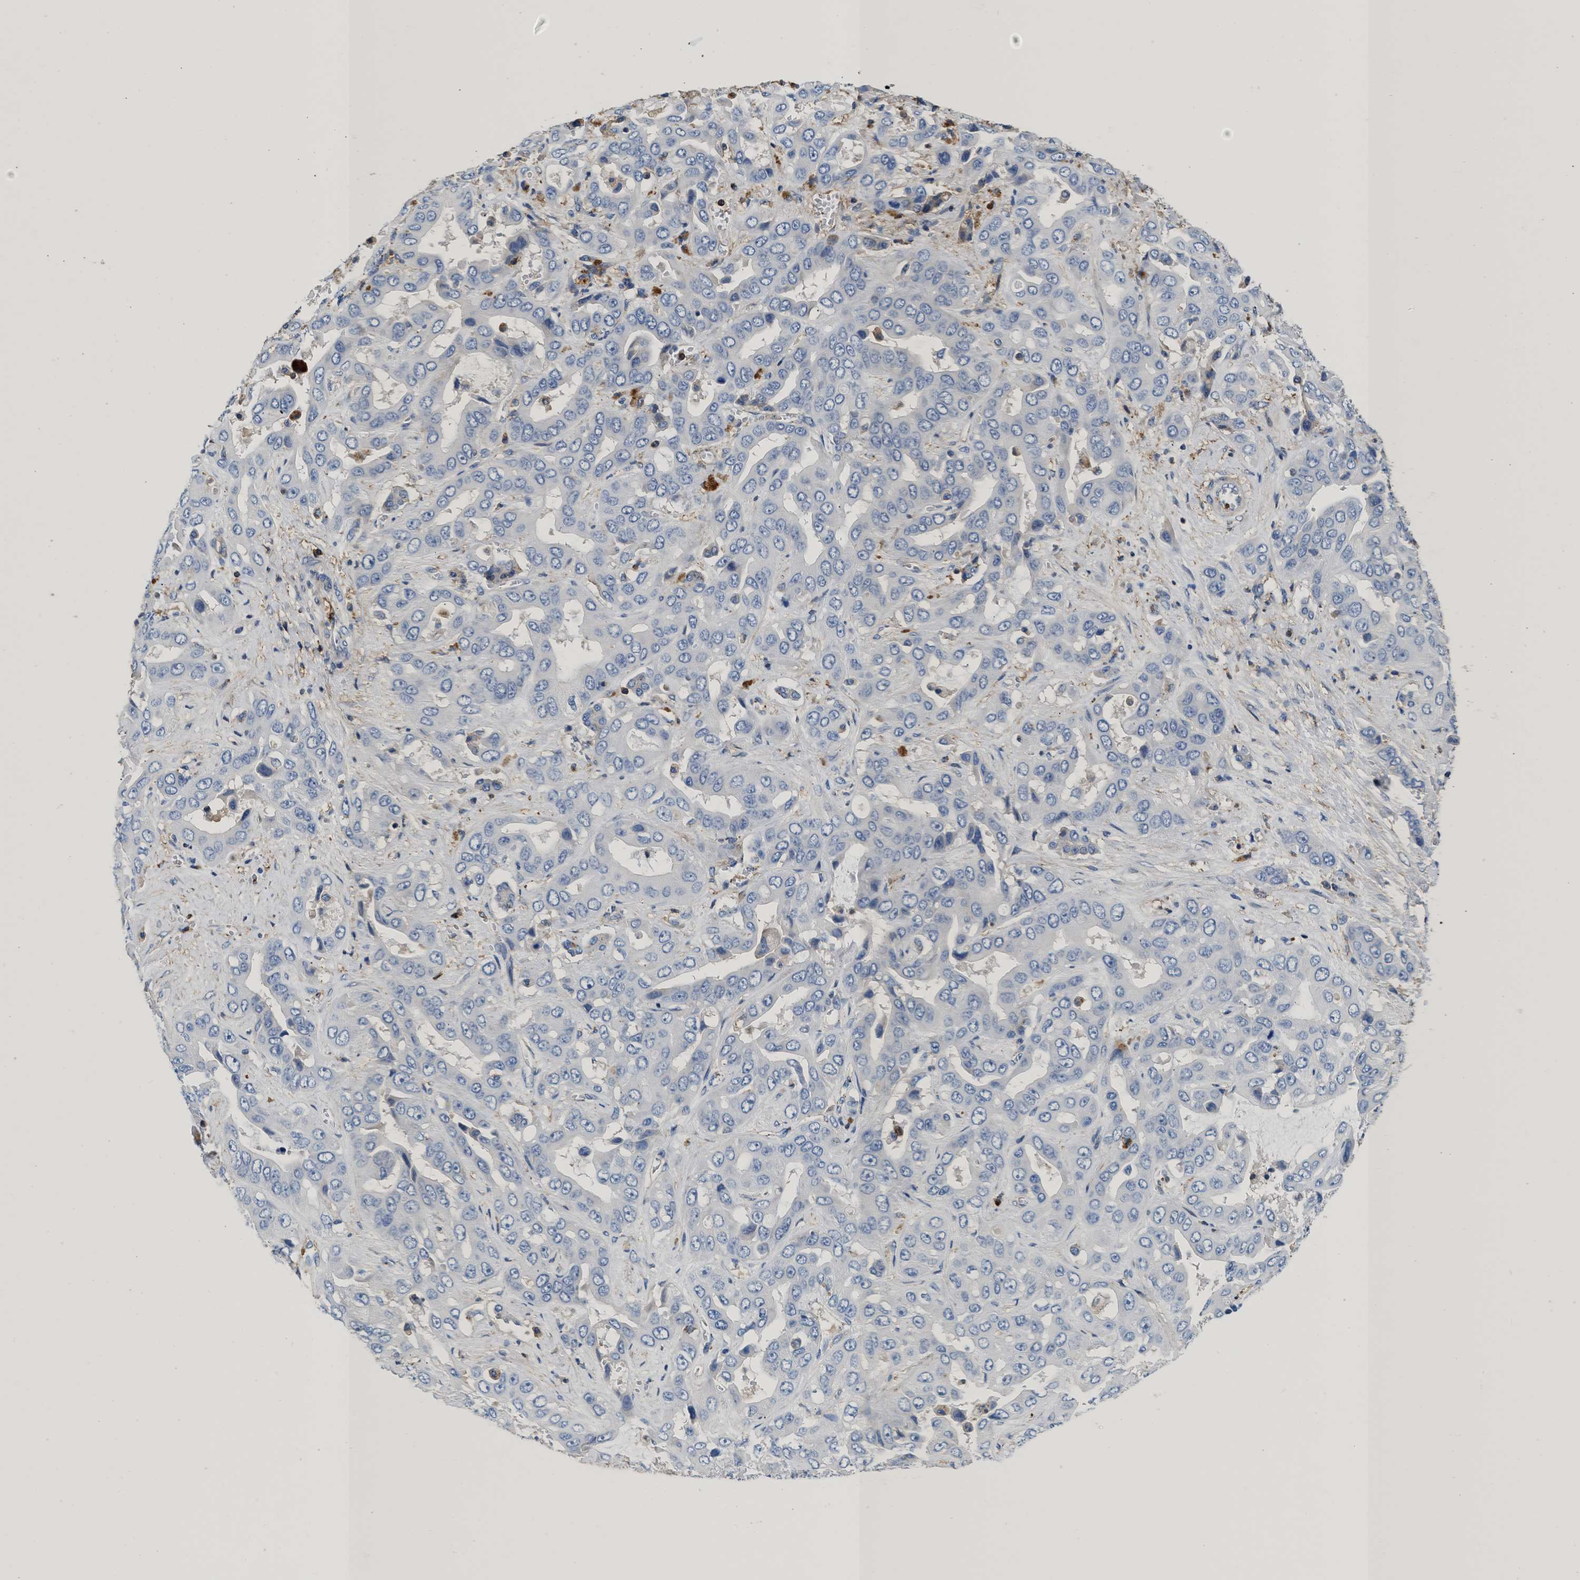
{"staining": {"intensity": "negative", "quantity": "none", "location": "none"}, "tissue": "liver cancer", "cell_type": "Tumor cells", "image_type": "cancer", "snomed": [{"axis": "morphology", "description": "Cholangiocarcinoma"}, {"axis": "topography", "description": "Liver"}], "caption": "Tumor cells are negative for brown protein staining in liver cholangiocarcinoma. (Stains: DAB IHC with hematoxylin counter stain, Microscopy: brightfield microscopy at high magnification).", "gene": "KCNQ4", "patient": {"sex": "female", "age": 52}}